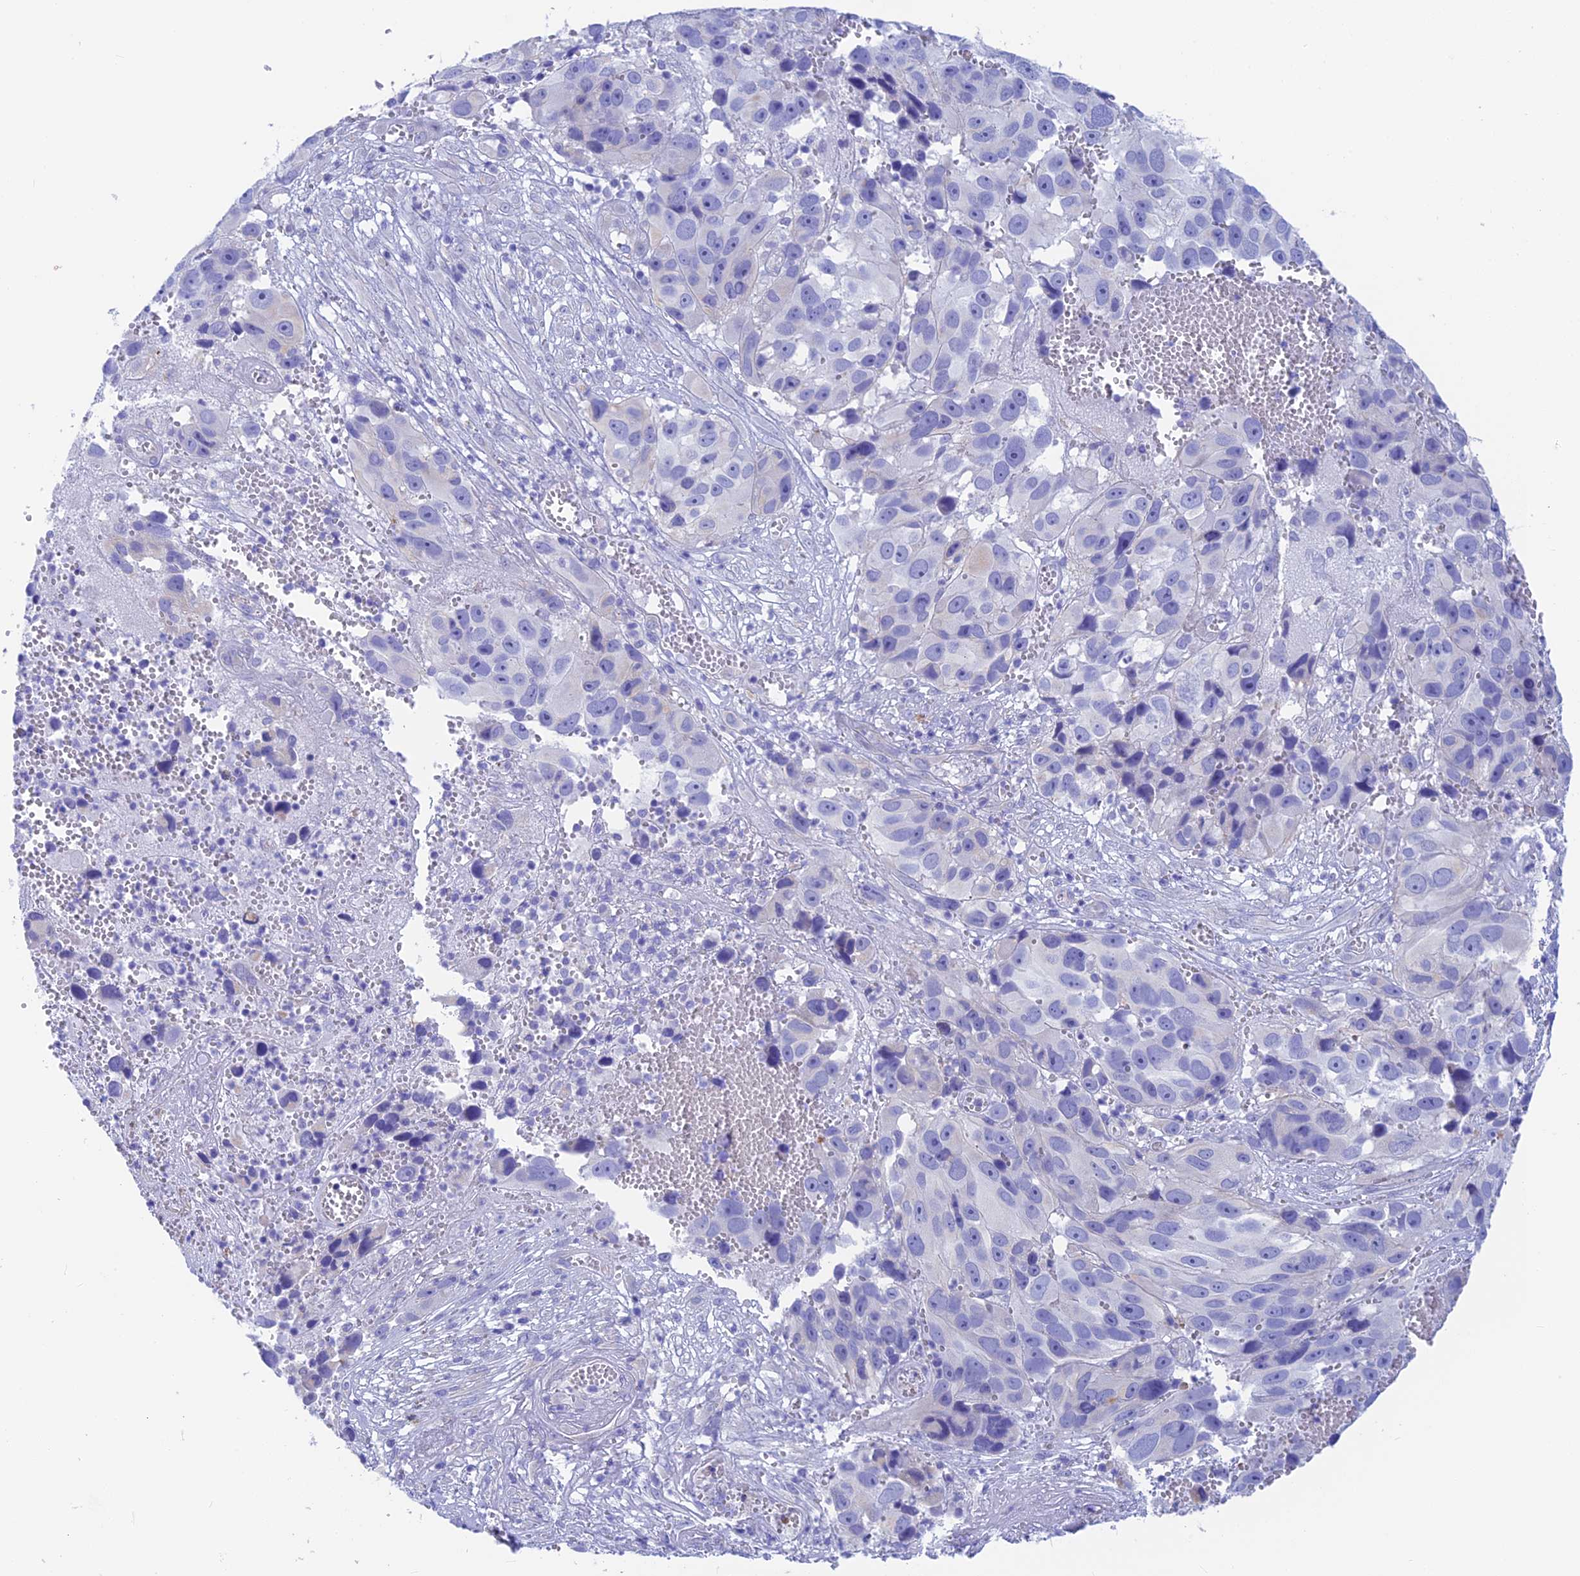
{"staining": {"intensity": "negative", "quantity": "none", "location": "none"}, "tissue": "melanoma", "cell_type": "Tumor cells", "image_type": "cancer", "snomed": [{"axis": "morphology", "description": "Malignant melanoma, NOS"}, {"axis": "topography", "description": "Skin"}], "caption": "The micrograph displays no significant staining in tumor cells of melanoma. Nuclei are stained in blue.", "gene": "GNGT2", "patient": {"sex": "male", "age": 84}}